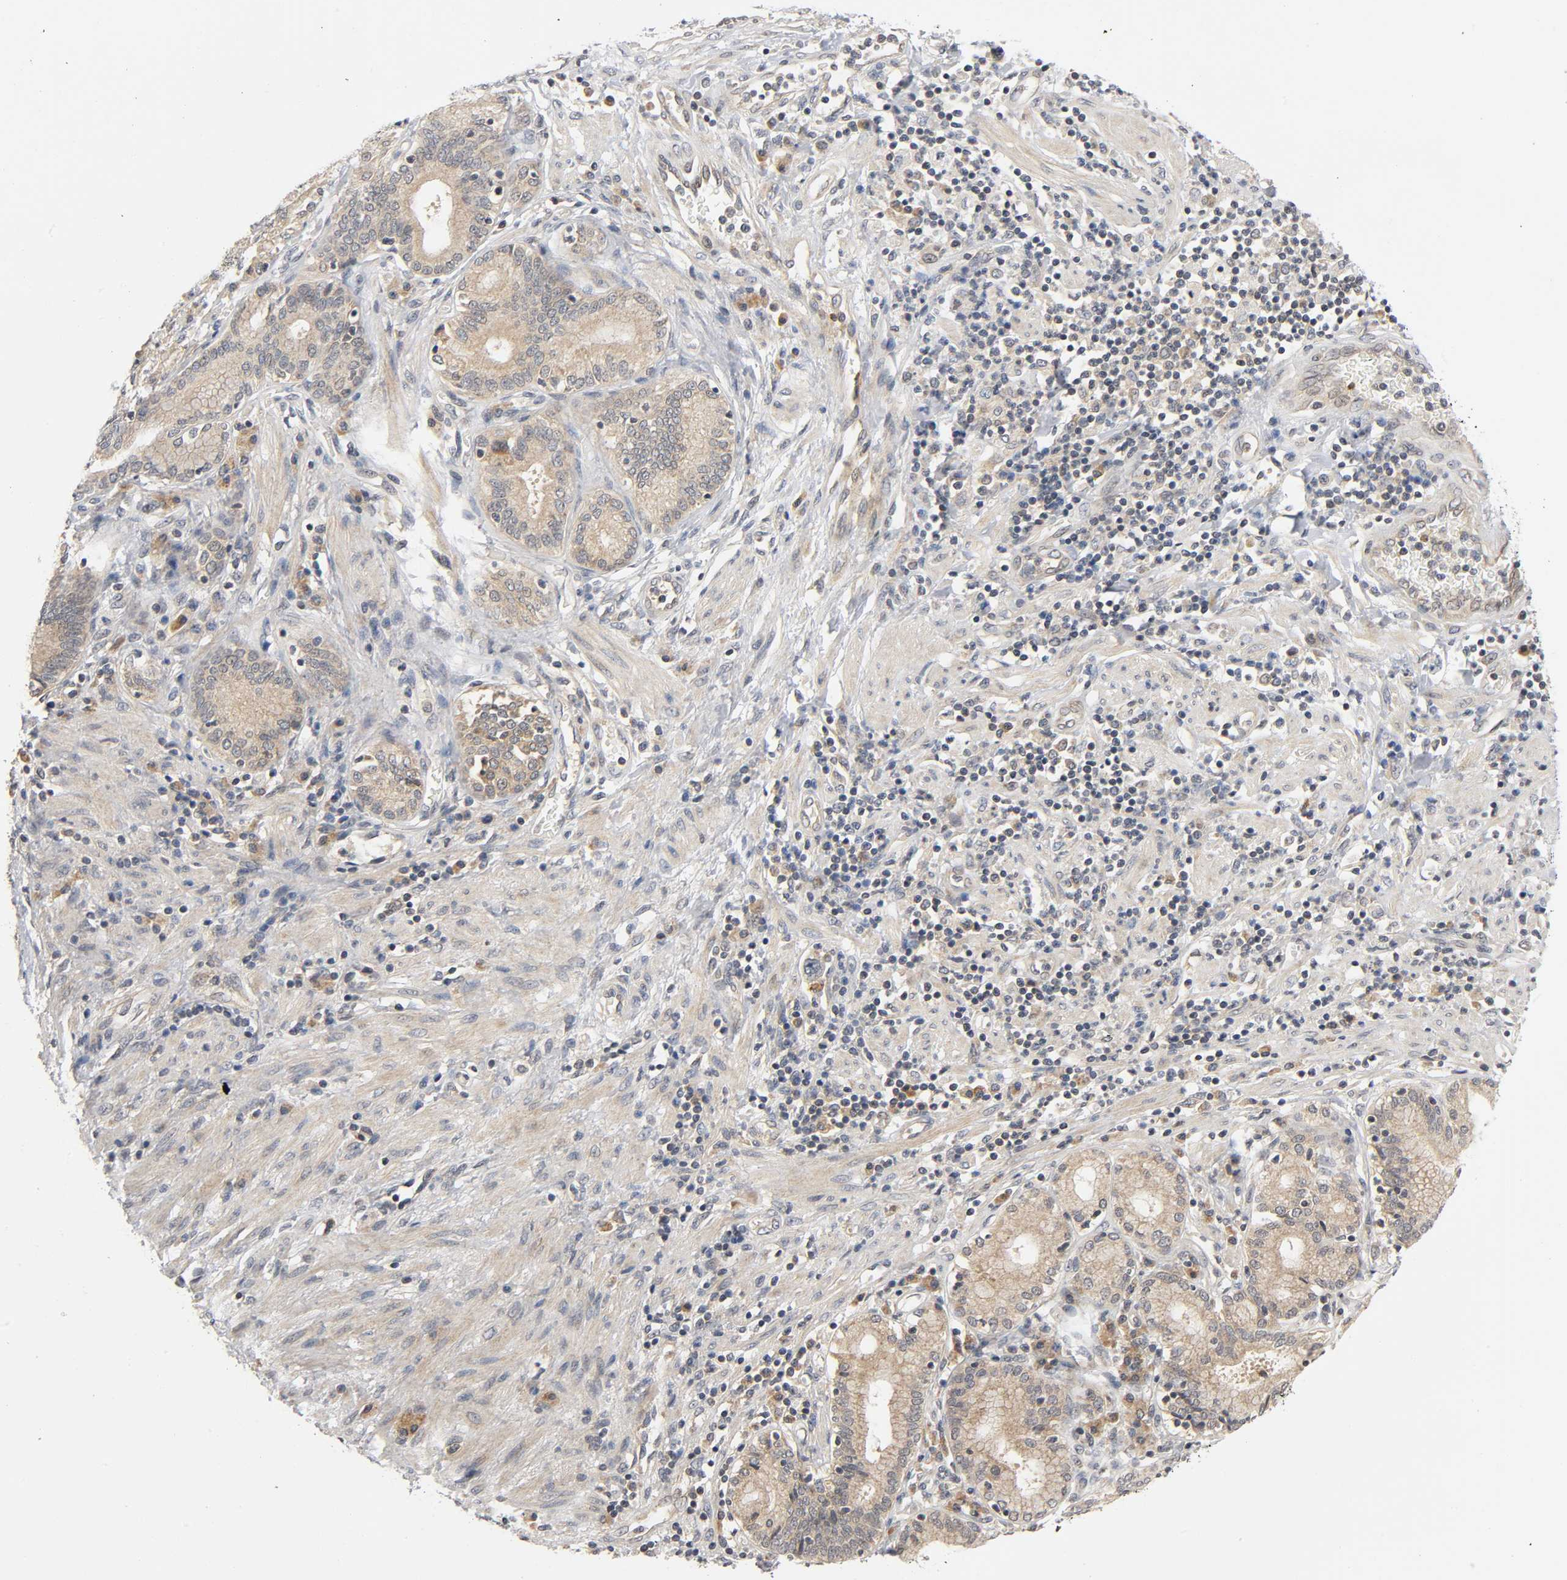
{"staining": {"intensity": "moderate", "quantity": ">75%", "location": "cytoplasmic/membranous"}, "tissue": "pancreatic cancer", "cell_type": "Tumor cells", "image_type": "cancer", "snomed": [{"axis": "morphology", "description": "Adenocarcinoma, NOS"}, {"axis": "topography", "description": "Pancreas"}], "caption": "IHC image of neoplastic tissue: pancreatic adenocarcinoma stained using immunohistochemistry exhibits medium levels of moderate protein expression localized specifically in the cytoplasmic/membranous of tumor cells, appearing as a cytoplasmic/membranous brown color.", "gene": "MAPK8", "patient": {"sex": "female", "age": 48}}